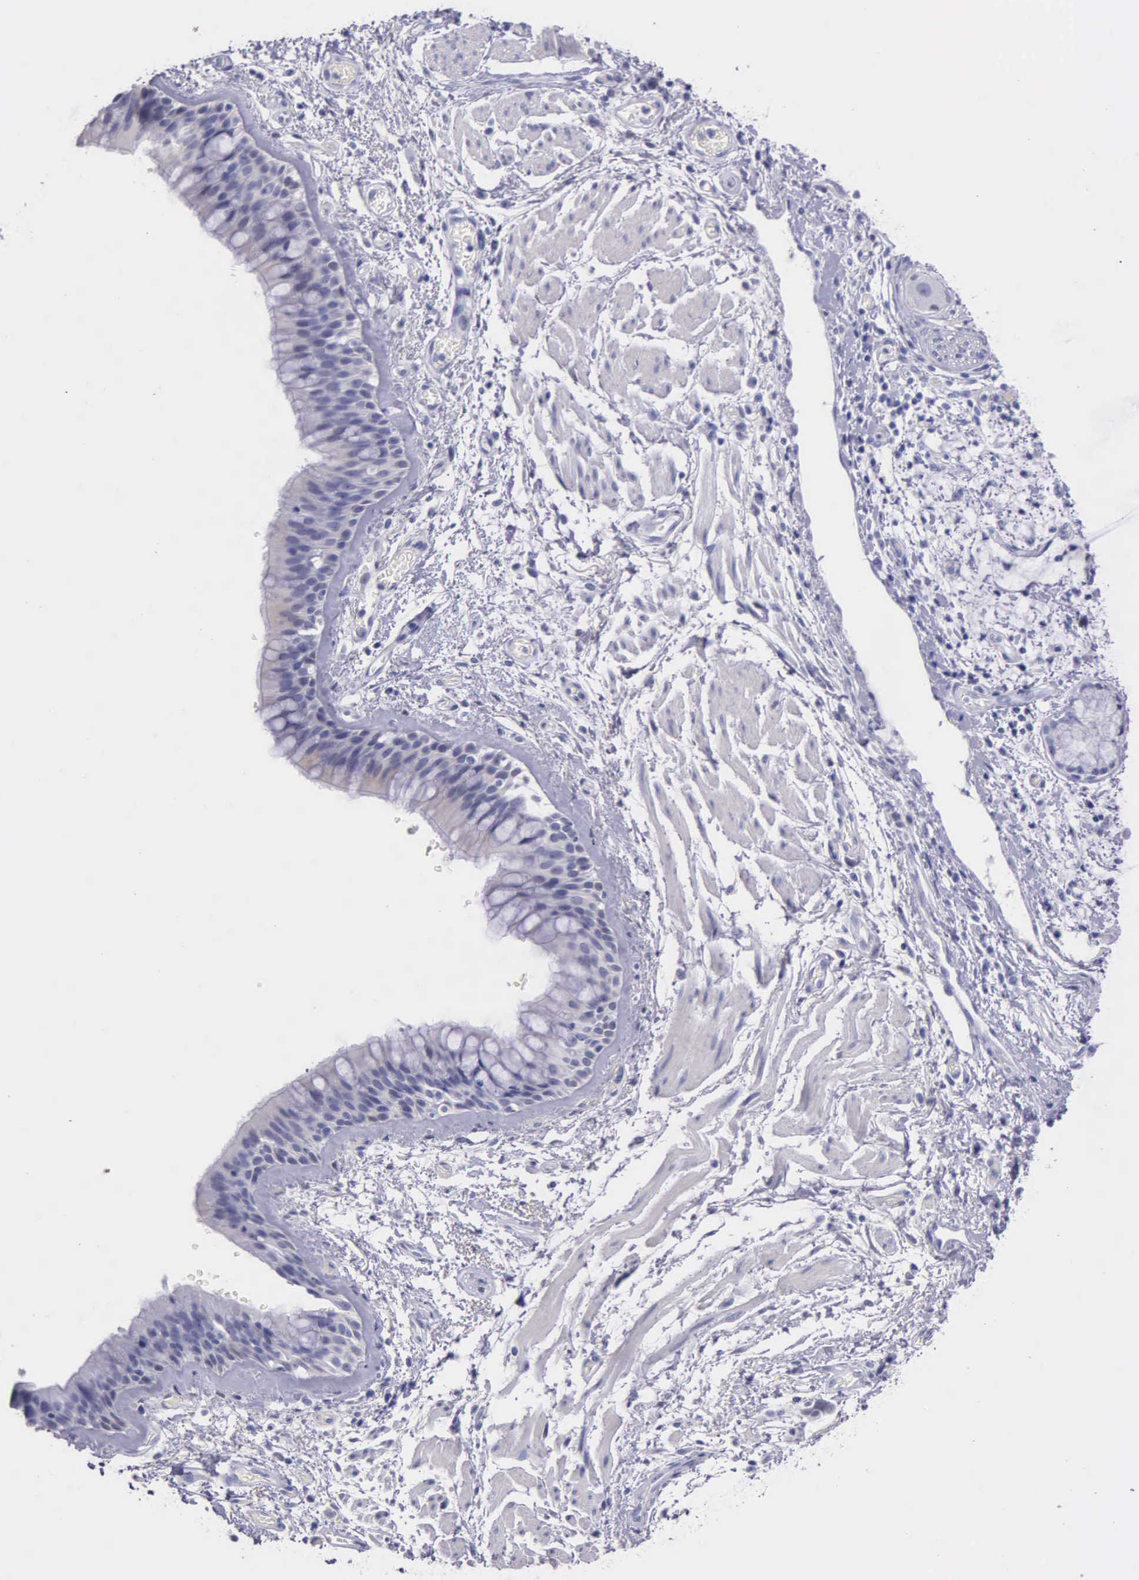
{"staining": {"intensity": "weak", "quantity": "25%-75%", "location": "cytoplasmic/membranous"}, "tissue": "bronchus", "cell_type": "Respiratory epithelial cells", "image_type": "normal", "snomed": [{"axis": "morphology", "description": "Normal tissue, NOS"}, {"axis": "topography", "description": "Bronchus"}, {"axis": "topography", "description": "Lung"}], "caption": "Immunohistochemical staining of unremarkable human bronchus reveals weak cytoplasmic/membranous protein positivity in about 25%-75% of respiratory epithelial cells.", "gene": "GSTT2B", "patient": {"sex": "female", "age": 57}}